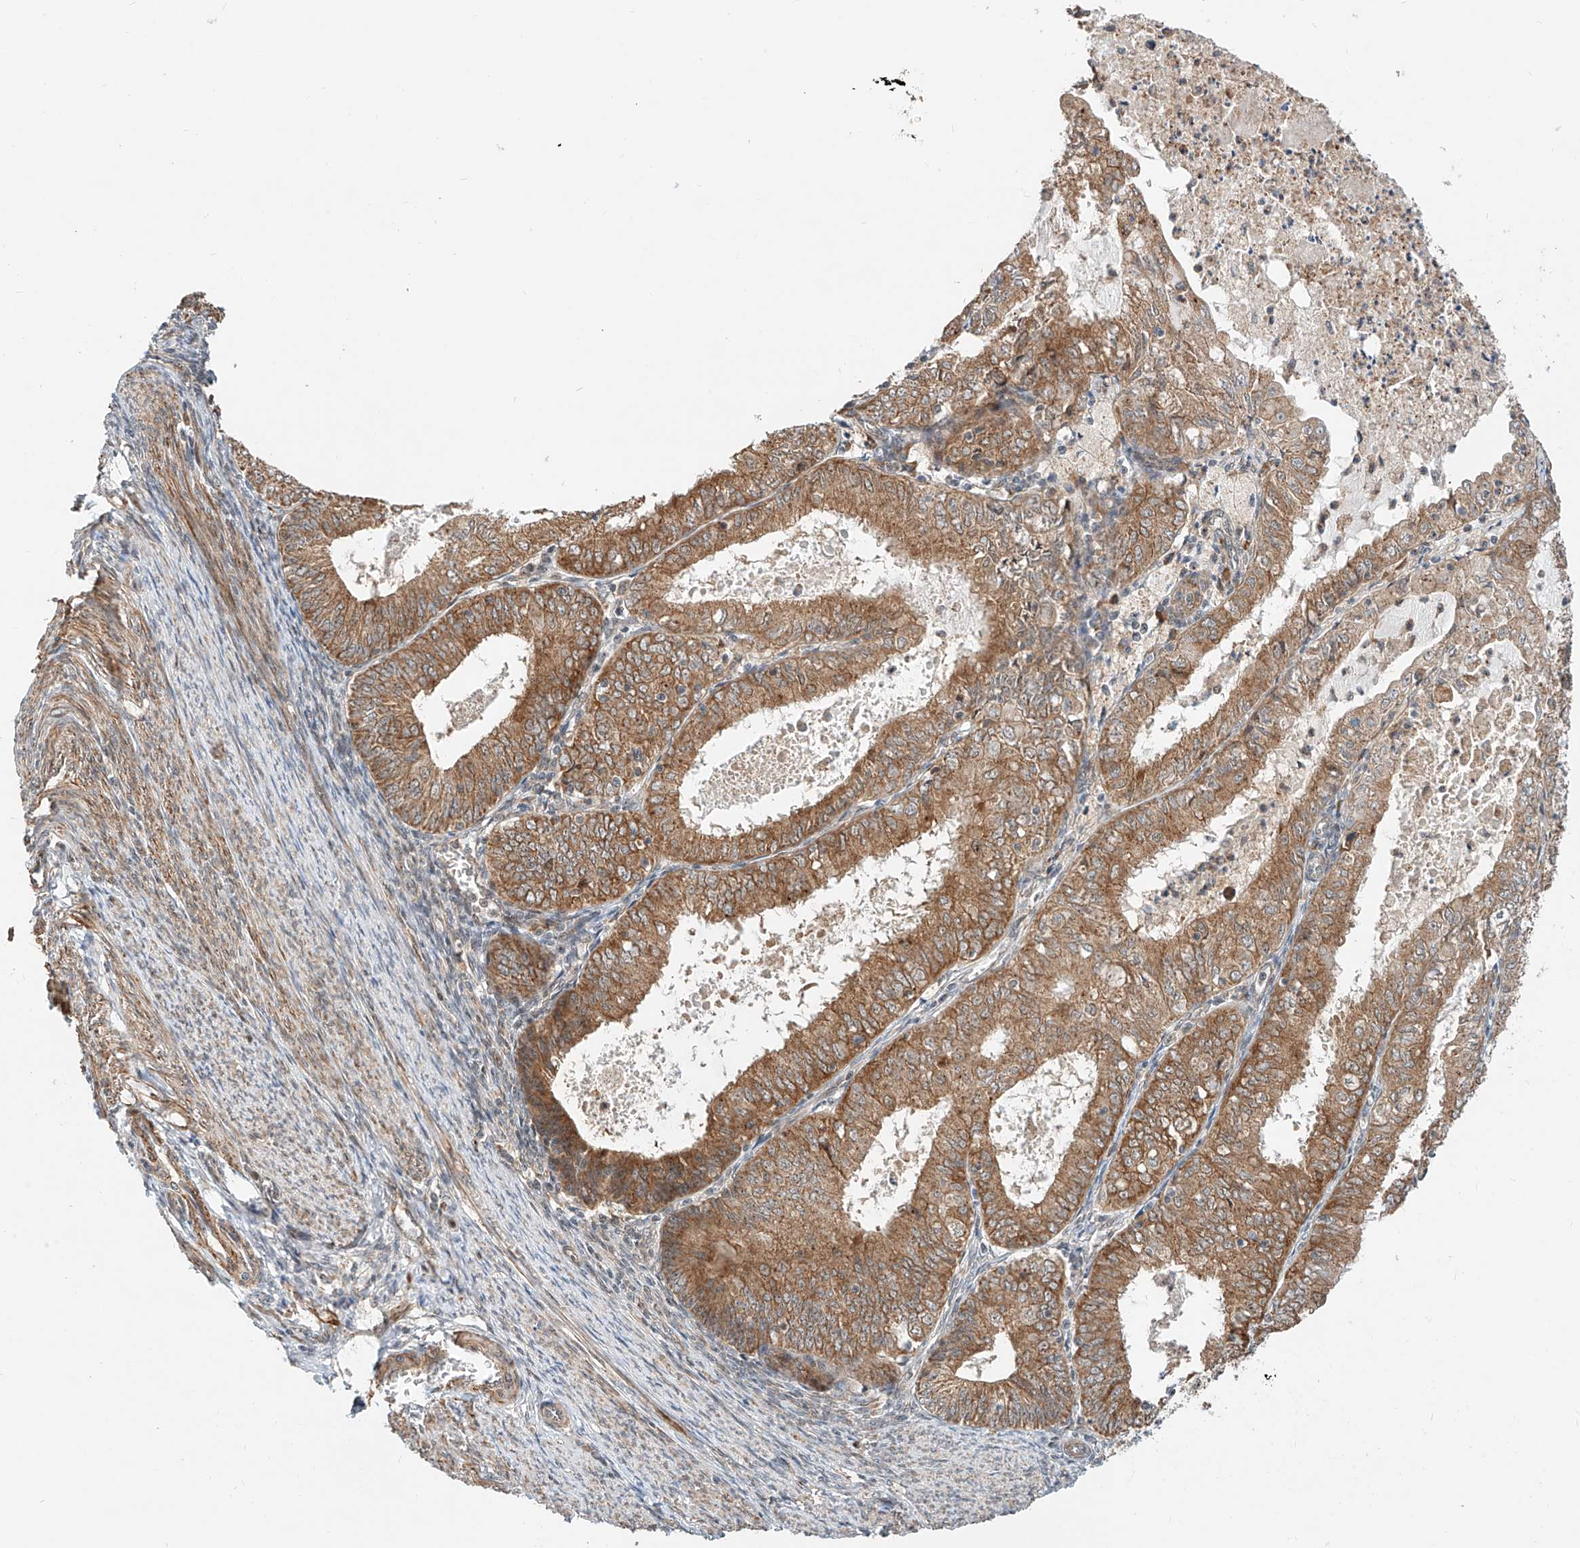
{"staining": {"intensity": "moderate", "quantity": ">75%", "location": "cytoplasmic/membranous"}, "tissue": "endometrial cancer", "cell_type": "Tumor cells", "image_type": "cancer", "snomed": [{"axis": "morphology", "description": "Adenocarcinoma, NOS"}, {"axis": "topography", "description": "Endometrium"}], "caption": "Brown immunohistochemical staining in endometrial cancer (adenocarcinoma) demonstrates moderate cytoplasmic/membranous staining in about >75% of tumor cells. The staining was performed using DAB to visualize the protein expression in brown, while the nuclei were stained in blue with hematoxylin (Magnification: 20x).", "gene": "CPAMD8", "patient": {"sex": "female", "age": 57}}